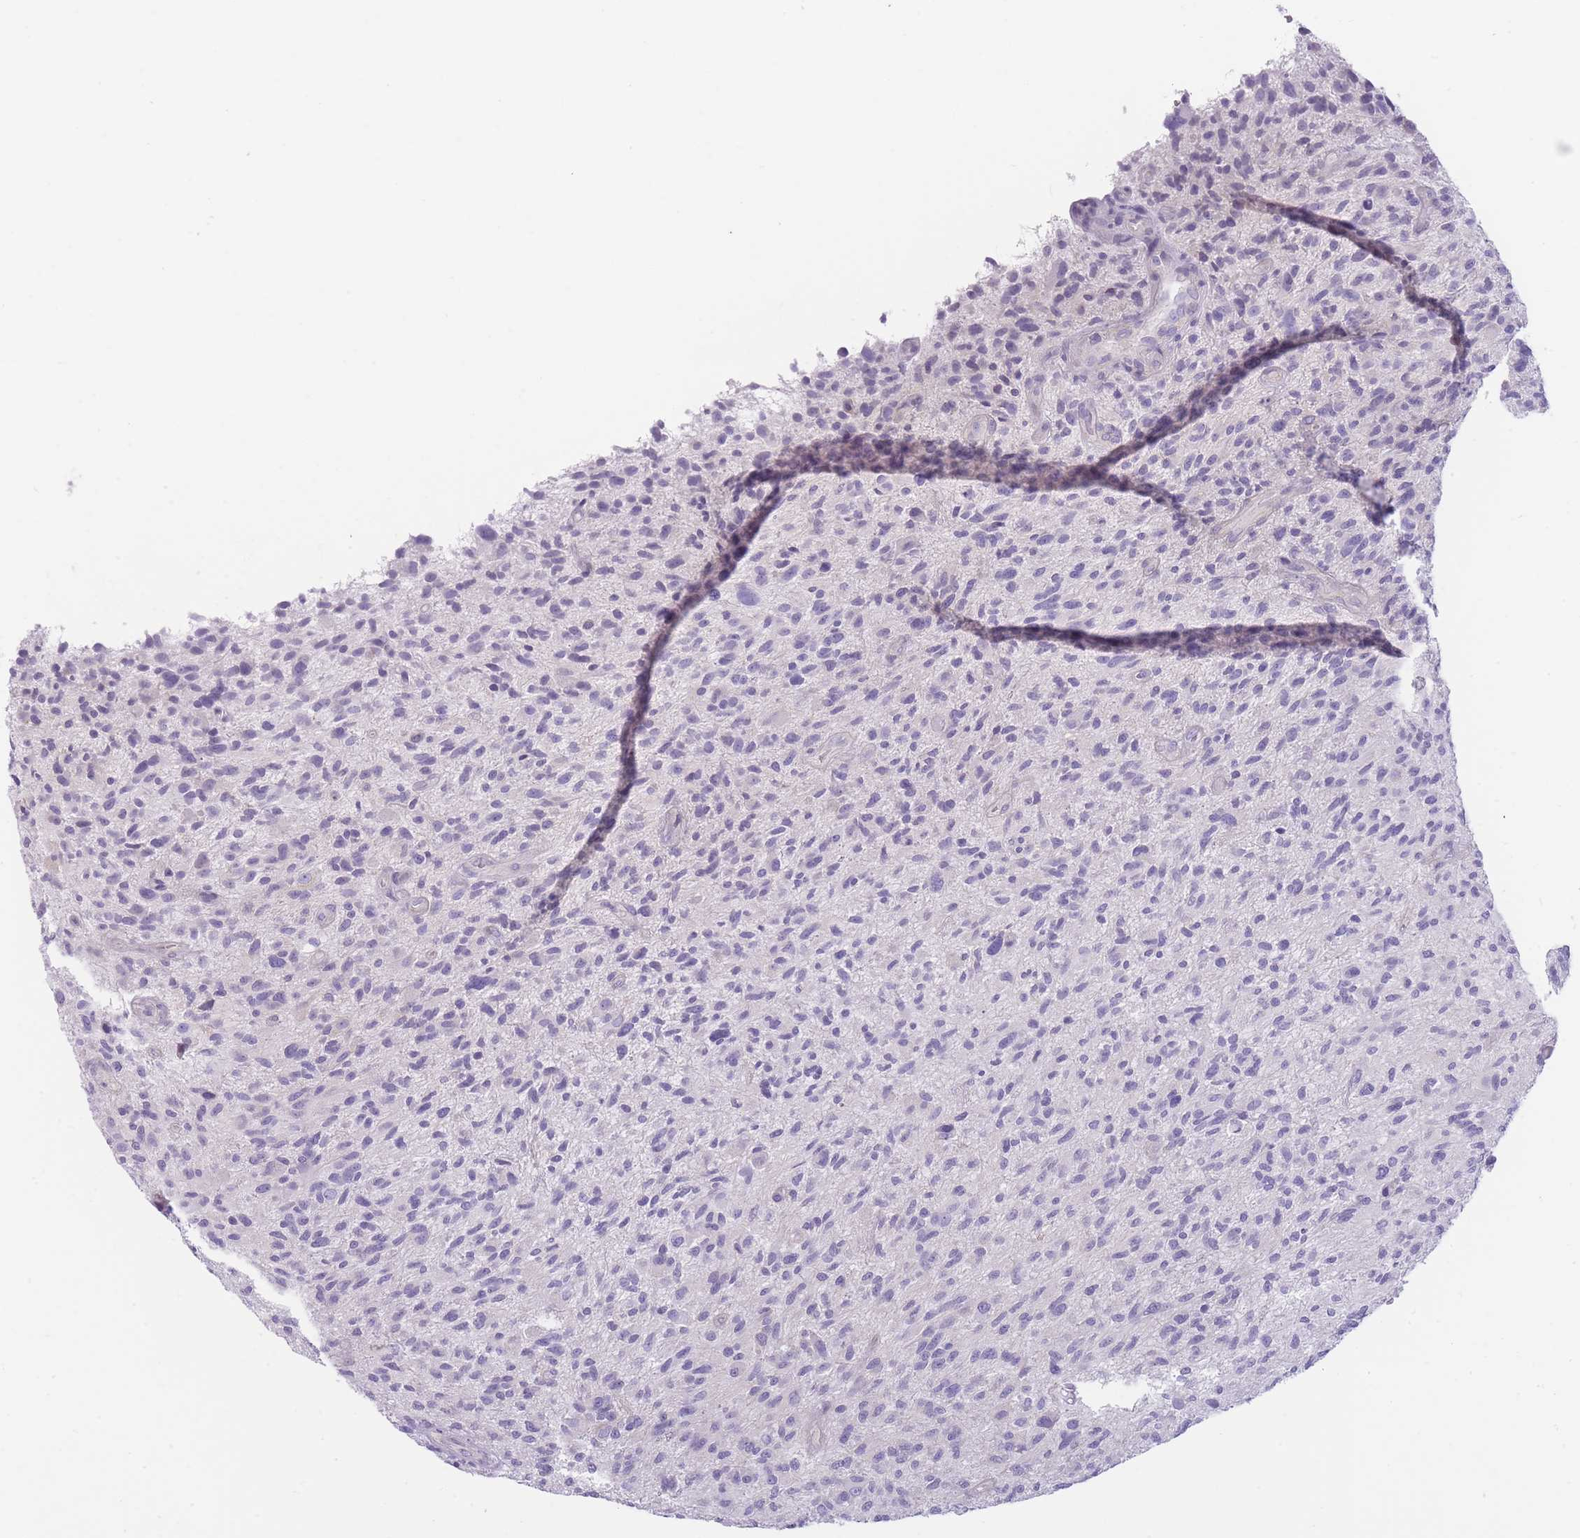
{"staining": {"intensity": "negative", "quantity": "none", "location": "none"}, "tissue": "glioma", "cell_type": "Tumor cells", "image_type": "cancer", "snomed": [{"axis": "morphology", "description": "Glioma, malignant, High grade"}, {"axis": "topography", "description": "Brain"}], "caption": "Tumor cells are negative for protein expression in human high-grade glioma (malignant).", "gene": "OR11H12", "patient": {"sex": "male", "age": 47}}